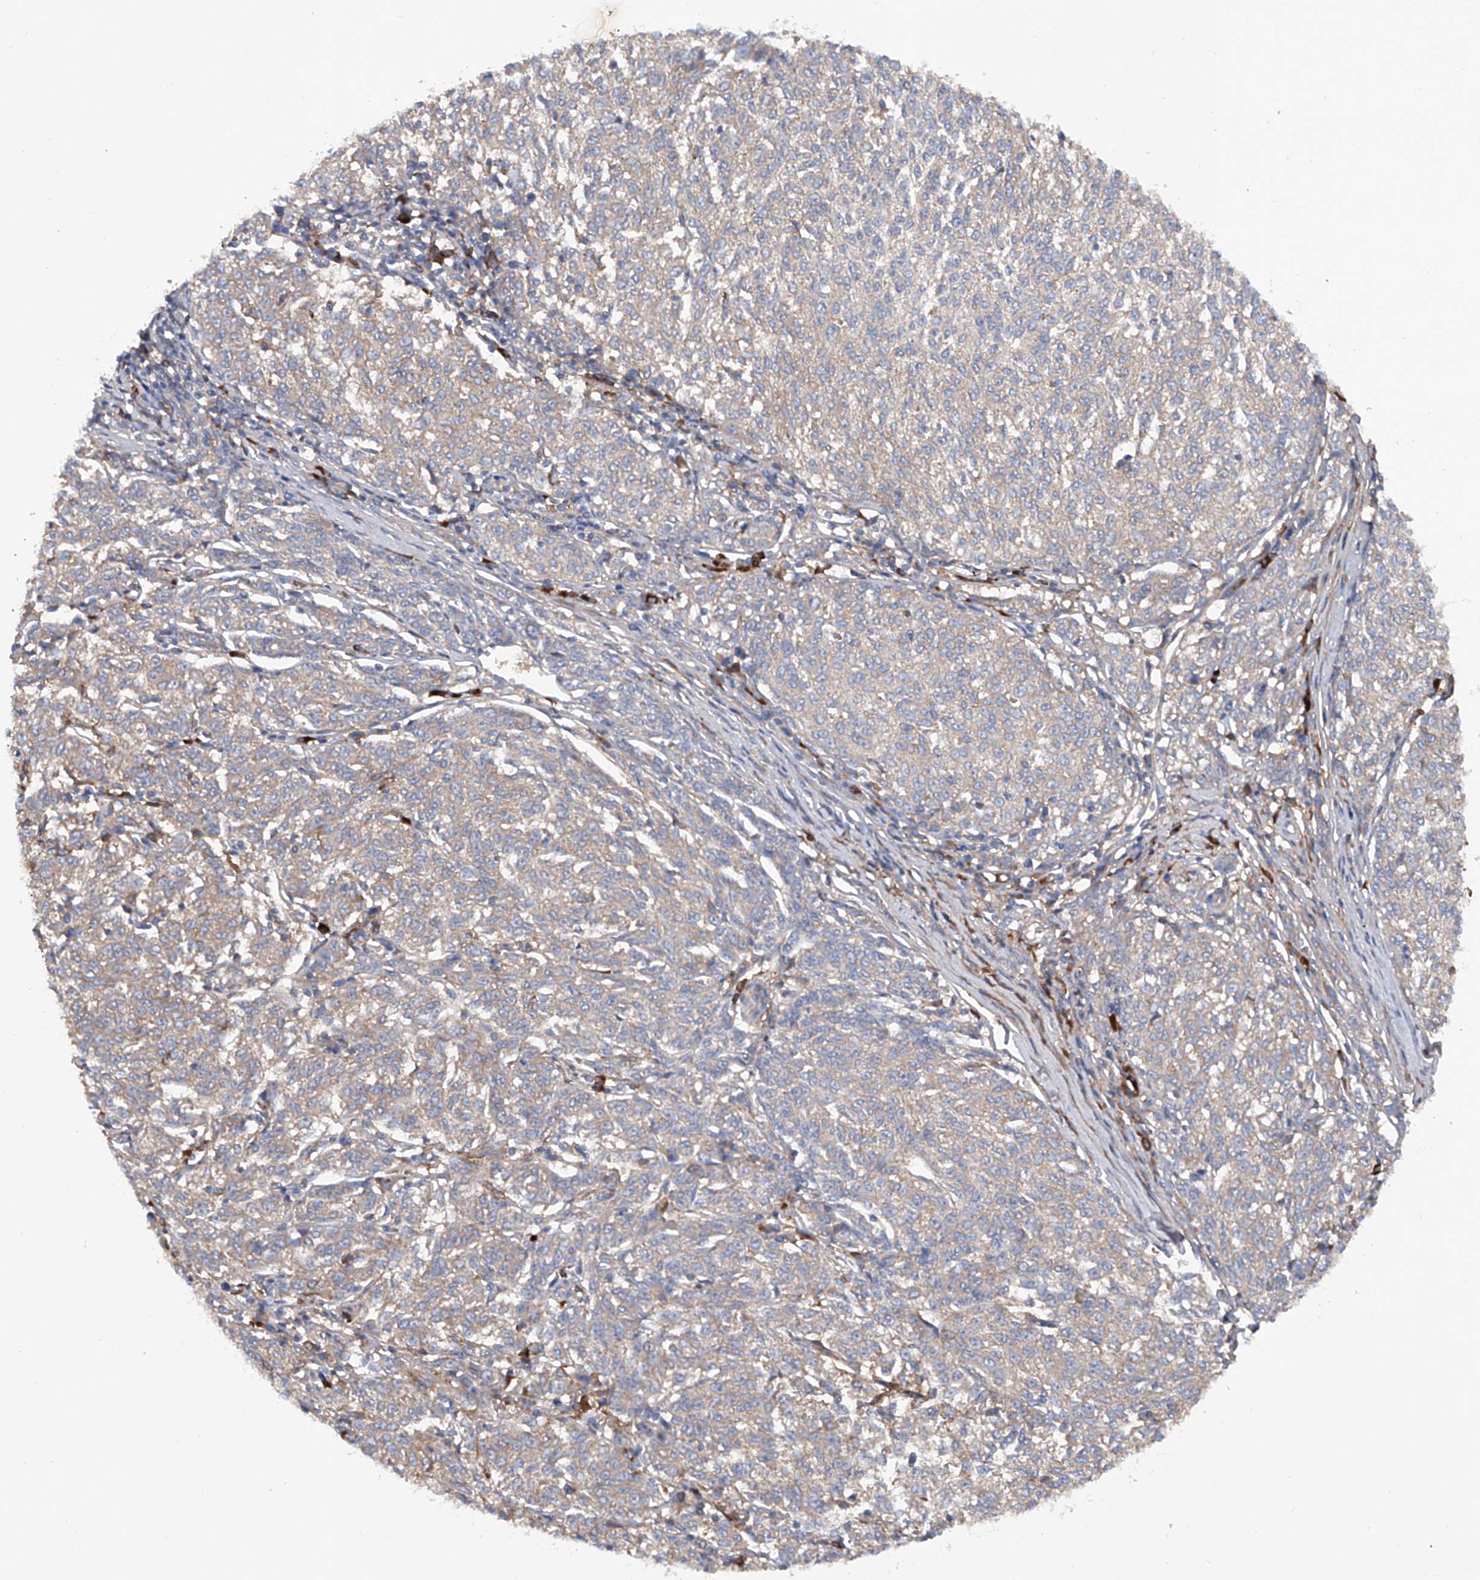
{"staining": {"intensity": "weak", "quantity": "25%-75%", "location": "cytoplasmic/membranous"}, "tissue": "melanoma", "cell_type": "Tumor cells", "image_type": "cancer", "snomed": [{"axis": "morphology", "description": "Malignant melanoma, NOS"}, {"axis": "topography", "description": "Skin"}], "caption": "Immunohistochemistry (IHC) staining of melanoma, which exhibits low levels of weak cytoplasmic/membranous expression in about 25%-75% of tumor cells indicating weak cytoplasmic/membranous protein expression. The staining was performed using DAB (3,3'-diaminobenzidine) (brown) for protein detection and nuclei were counterstained in hematoxylin (blue).", "gene": "ASCC3", "patient": {"sex": "female", "age": 72}}